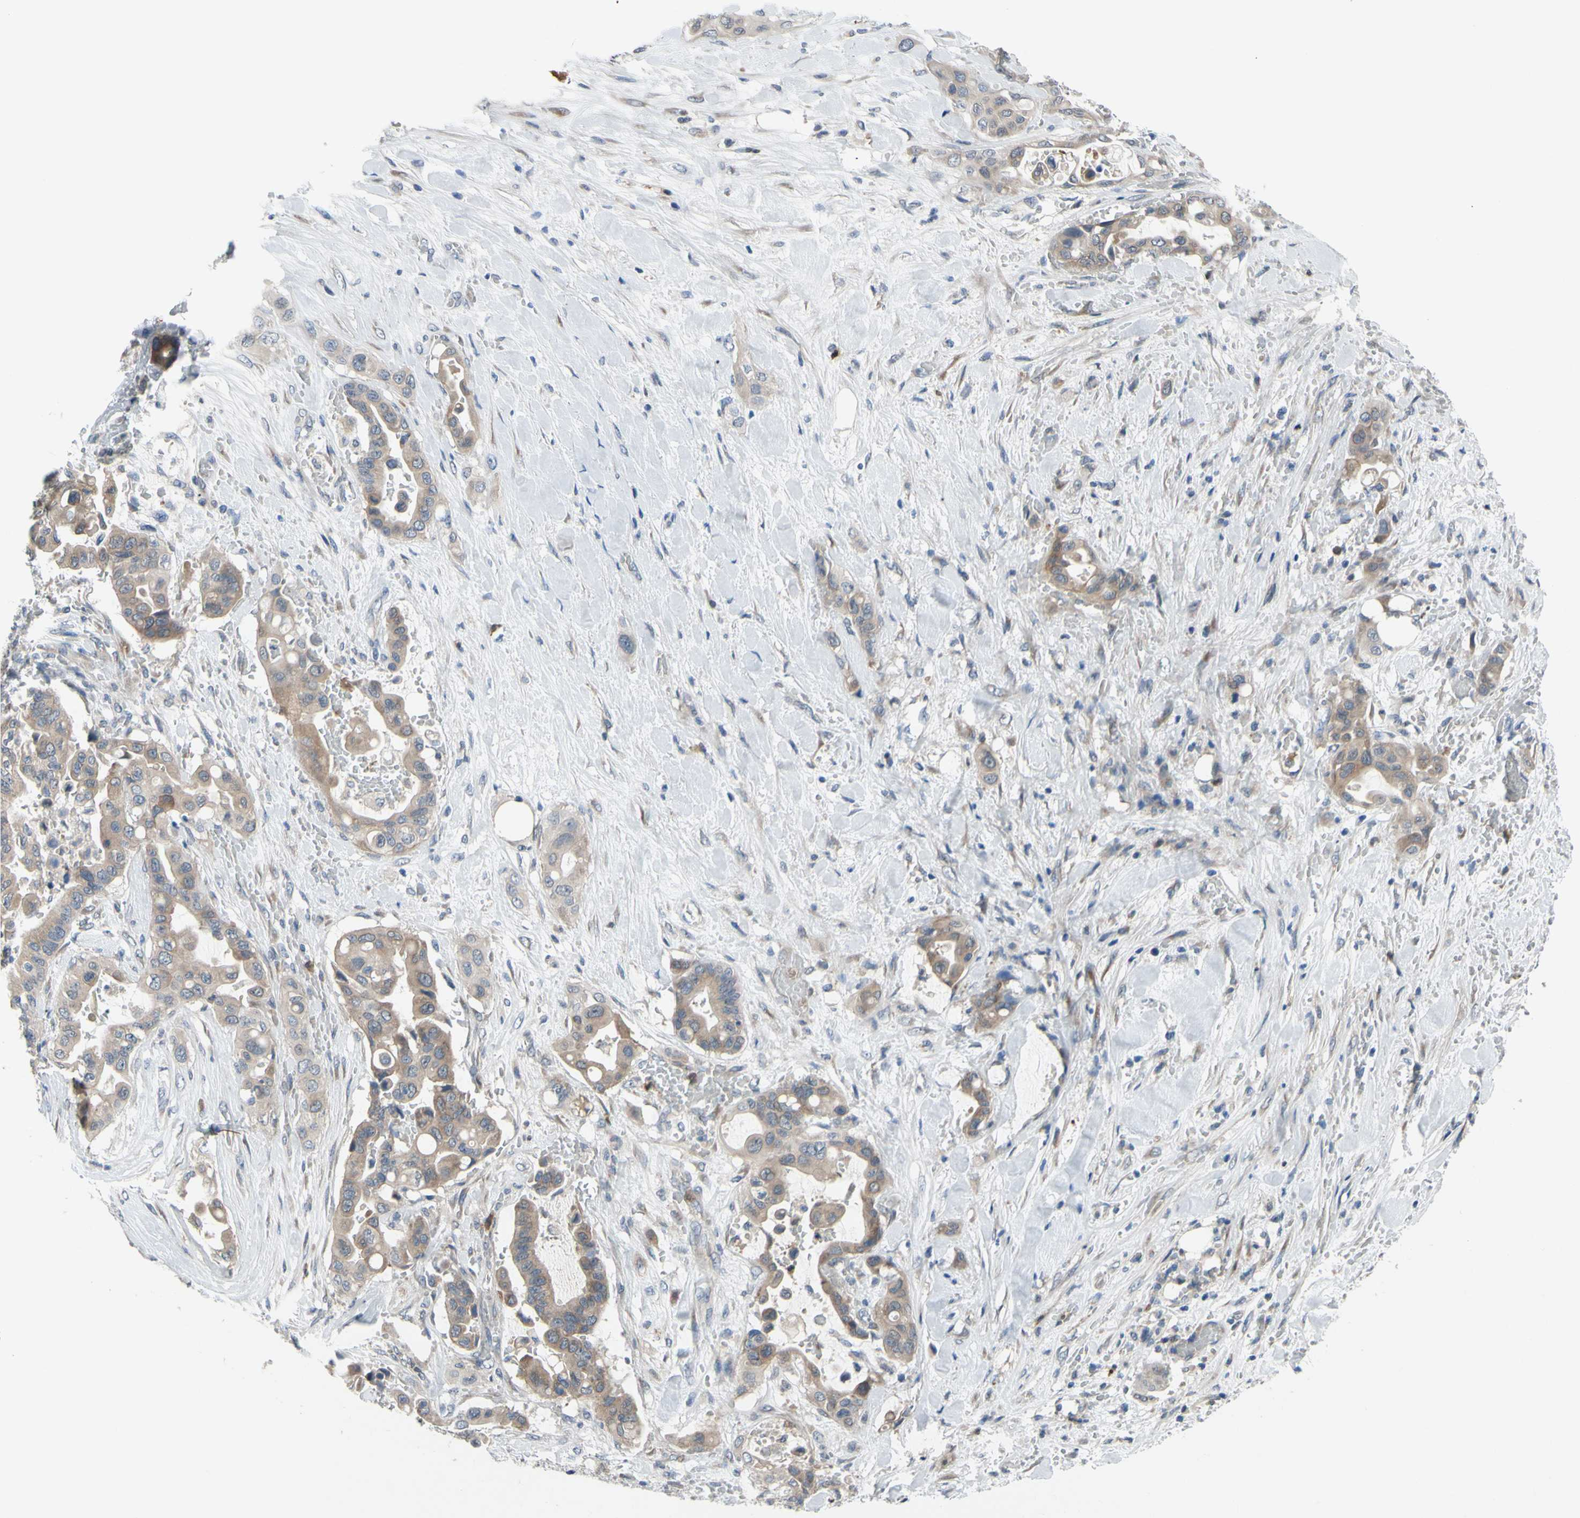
{"staining": {"intensity": "moderate", "quantity": ">75%", "location": "cytoplasmic/membranous"}, "tissue": "liver cancer", "cell_type": "Tumor cells", "image_type": "cancer", "snomed": [{"axis": "morphology", "description": "Cholangiocarcinoma"}, {"axis": "topography", "description": "Liver"}], "caption": "Human cholangiocarcinoma (liver) stained for a protein (brown) demonstrates moderate cytoplasmic/membranous positive expression in approximately >75% of tumor cells.", "gene": "GRAMD2B", "patient": {"sex": "female", "age": 61}}